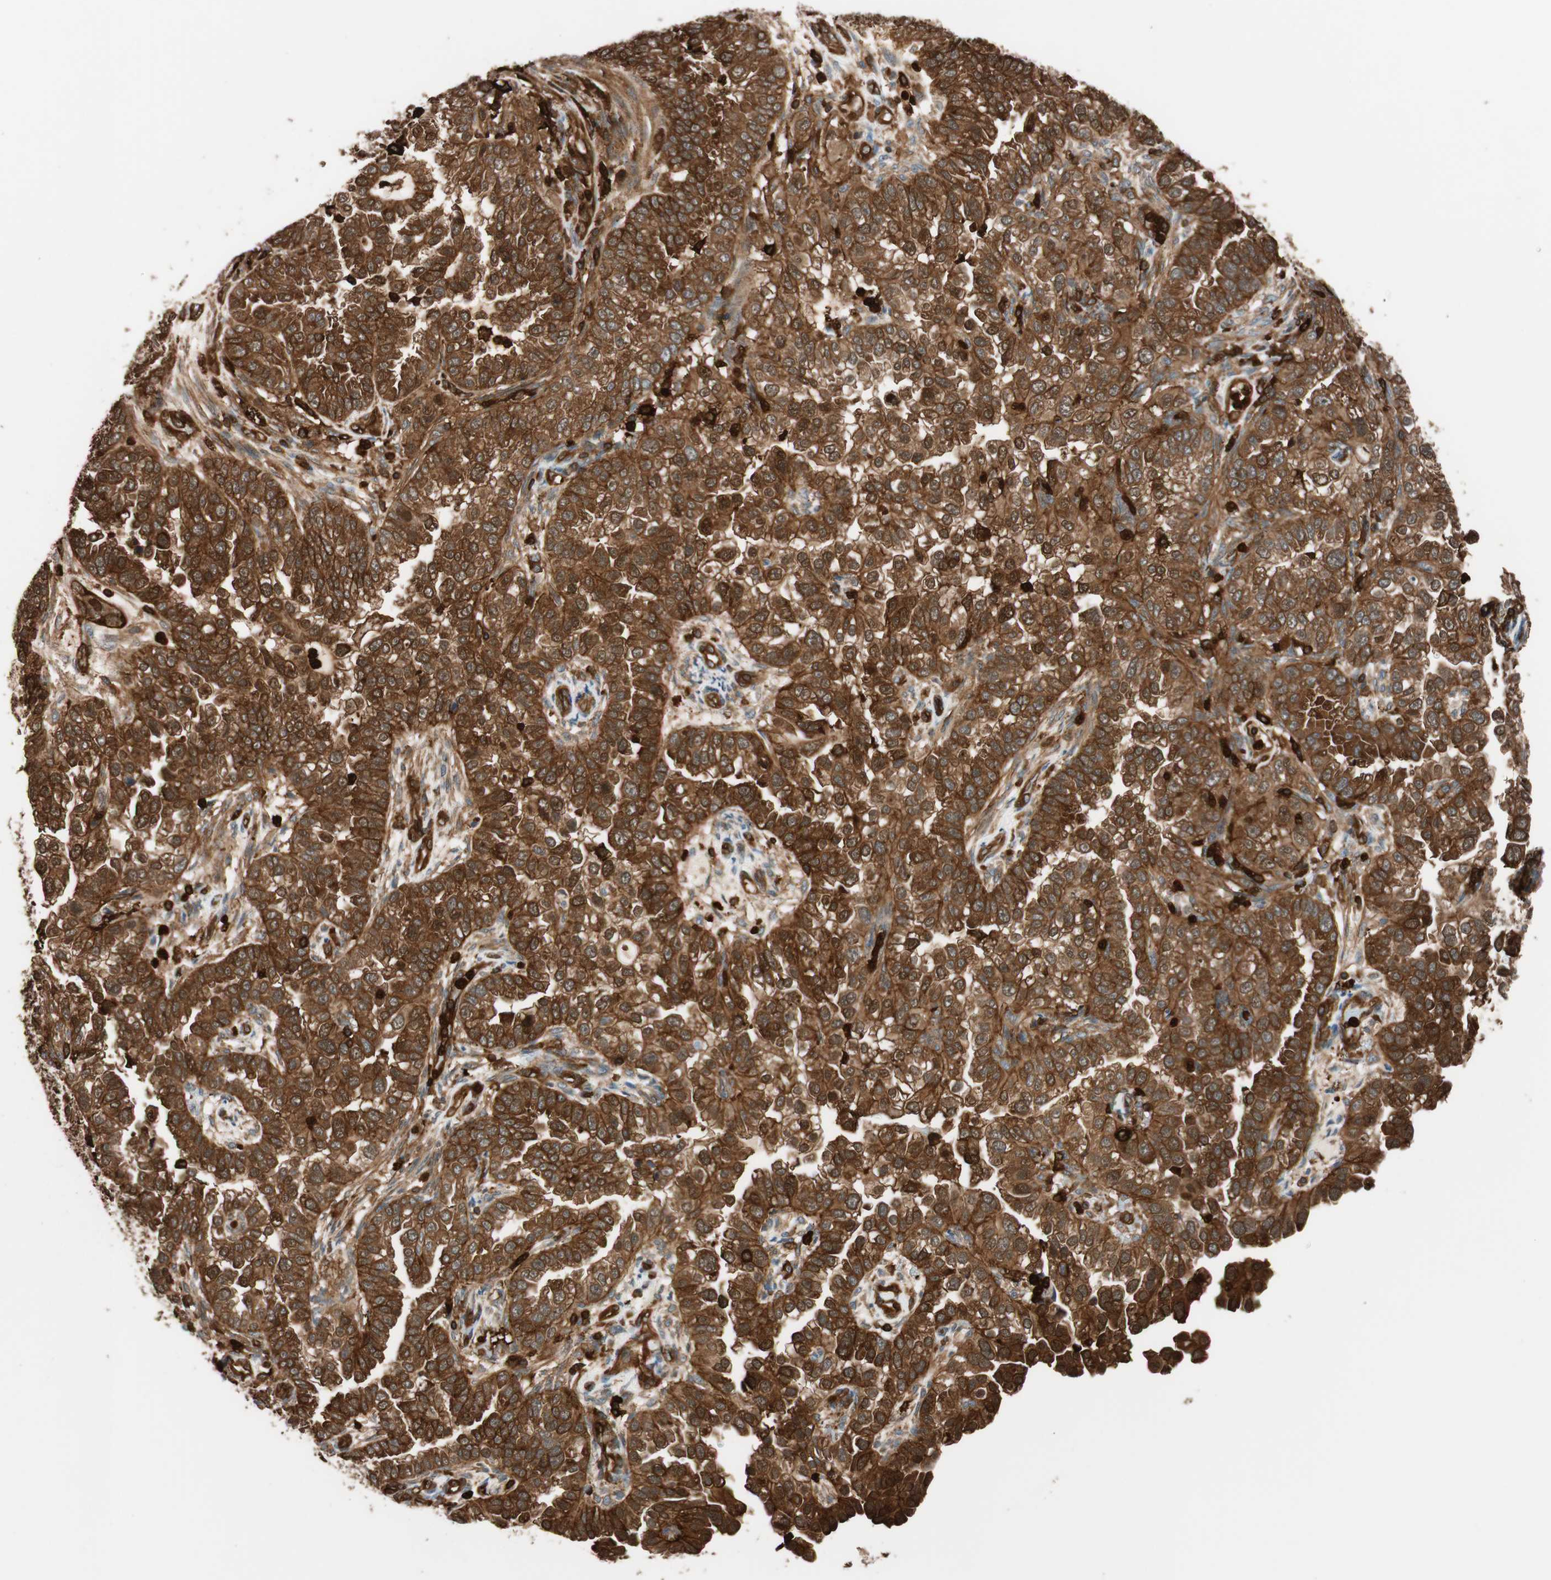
{"staining": {"intensity": "strong", "quantity": ">75%", "location": "cytoplasmic/membranous"}, "tissue": "endometrial cancer", "cell_type": "Tumor cells", "image_type": "cancer", "snomed": [{"axis": "morphology", "description": "Adenocarcinoma, NOS"}, {"axis": "topography", "description": "Endometrium"}], "caption": "Immunohistochemistry (IHC) photomicrograph of endometrial adenocarcinoma stained for a protein (brown), which reveals high levels of strong cytoplasmic/membranous staining in approximately >75% of tumor cells.", "gene": "VASP", "patient": {"sex": "female", "age": 85}}